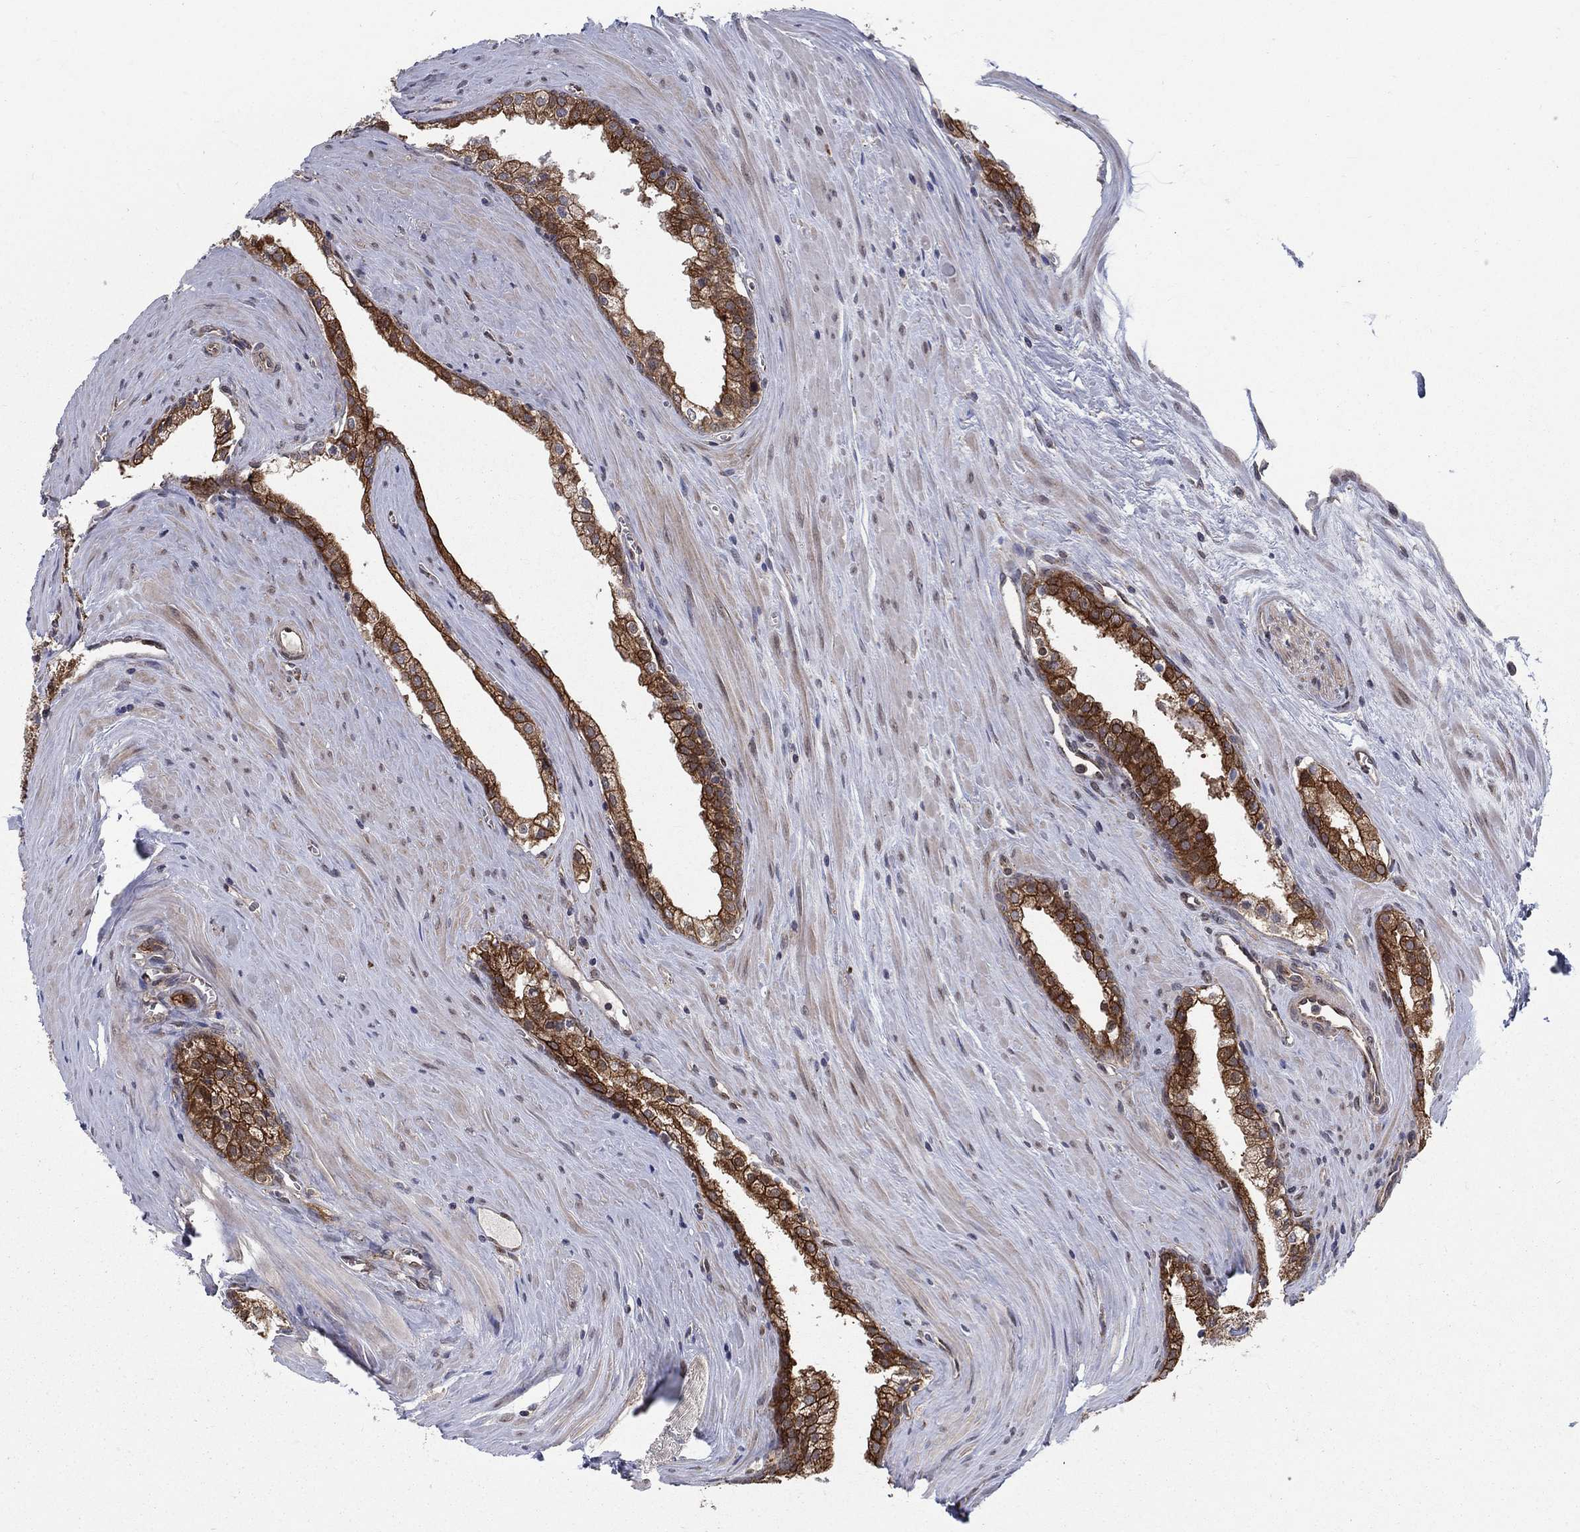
{"staining": {"intensity": "strong", "quantity": "25%-75%", "location": "cytoplasmic/membranous"}, "tissue": "prostate cancer", "cell_type": "Tumor cells", "image_type": "cancer", "snomed": [{"axis": "morphology", "description": "Adenocarcinoma, NOS"}, {"axis": "topography", "description": "Prostate"}], "caption": "Tumor cells display strong cytoplasmic/membranous staining in about 25%-75% of cells in prostate cancer (adenocarcinoma).", "gene": "SH3RF1", "patient": {"sex": "male", "age": 72}}